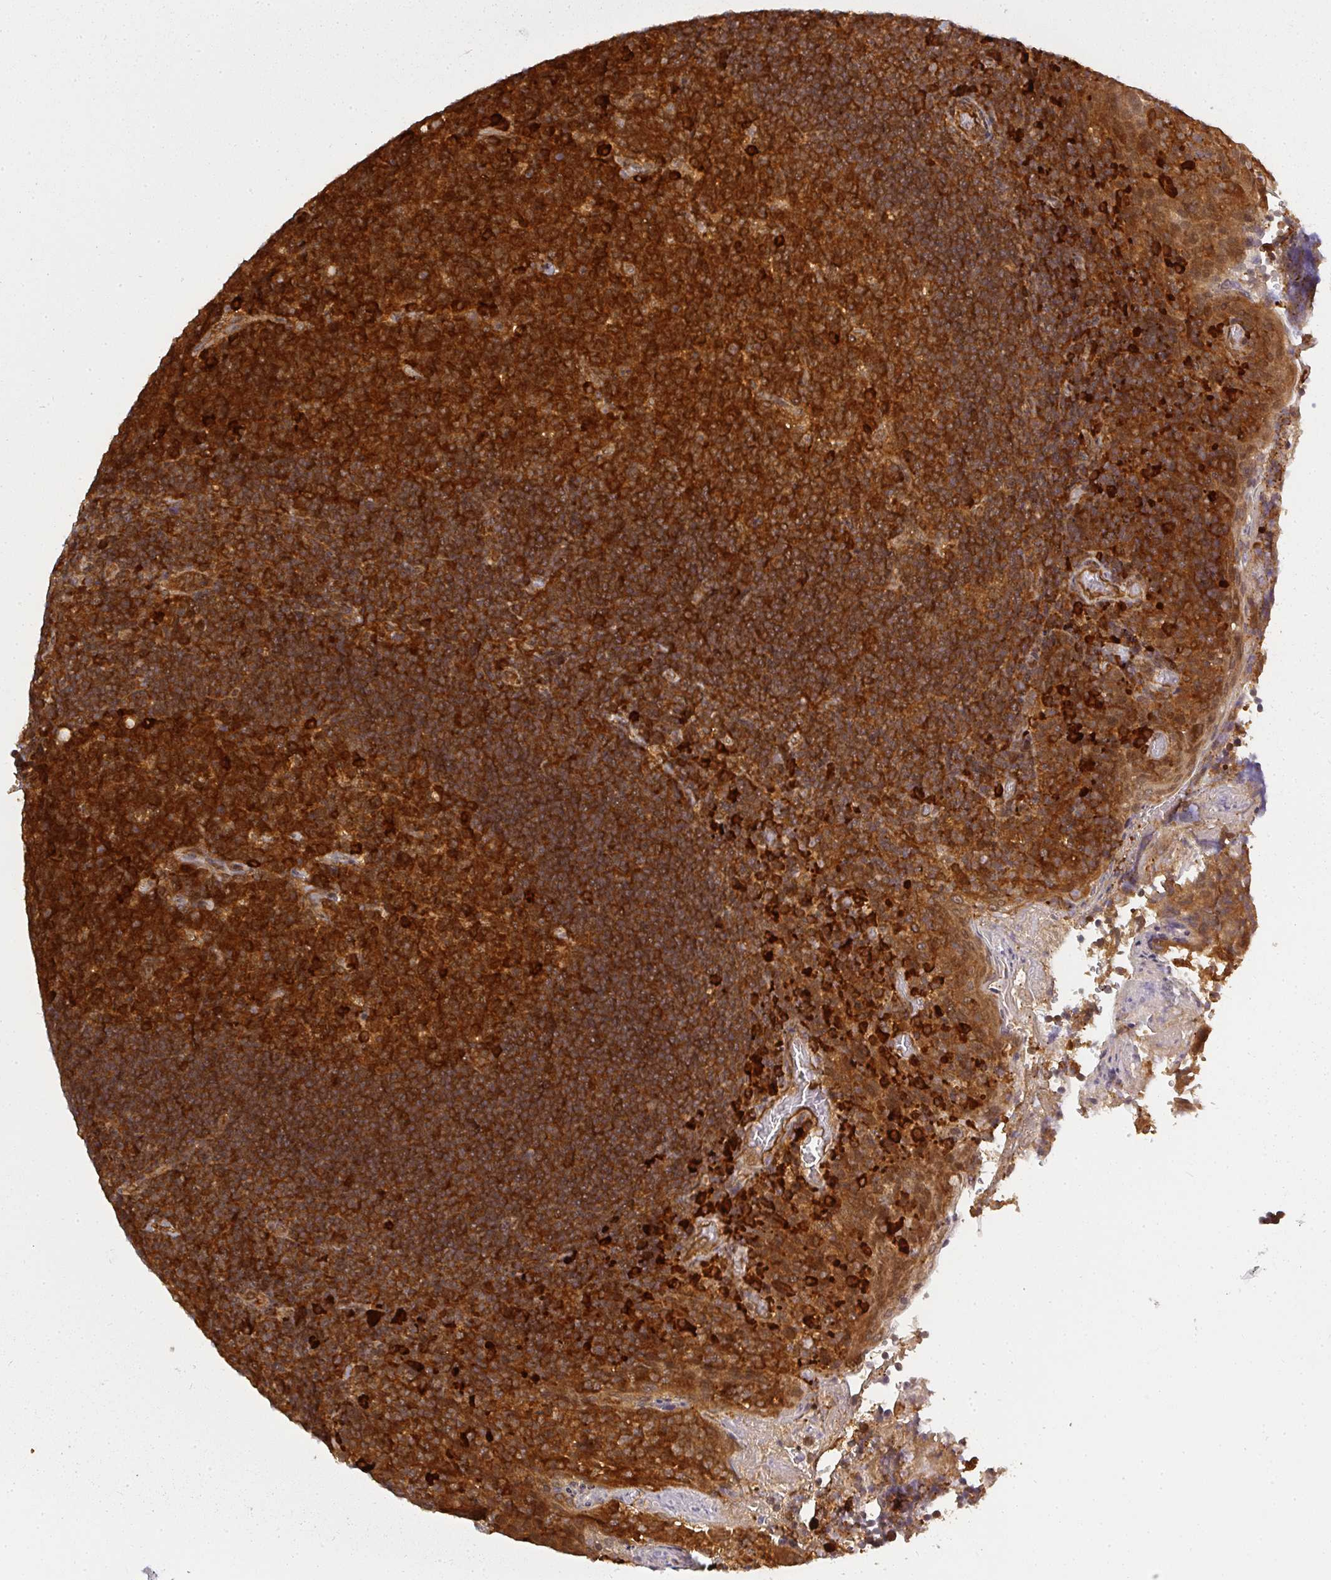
{"staining": {"intensity": "strong", "quantity": ">75%", "location": "cytoplasmic/membranous"}, "tissue": "tonsil", "cell_type": "Germinal center cells", "image_type": "normal", "snomed": [{"axis": "morphology", "description": "Normal tissue, NOS"}, {"axis": "topography", "description": "Tonsil"}], "caption": "Immunohistochemistry (IHC) of benign human tonsil shows high levels of strong cytoplasmic/membranous positivity in approximately >75% of germinal center cells. The protein of interest is shown in brown color, while the nuclei are stained blue.", "gene": "PPP6R3", "patient": {"sex": "female", "age": 10}}